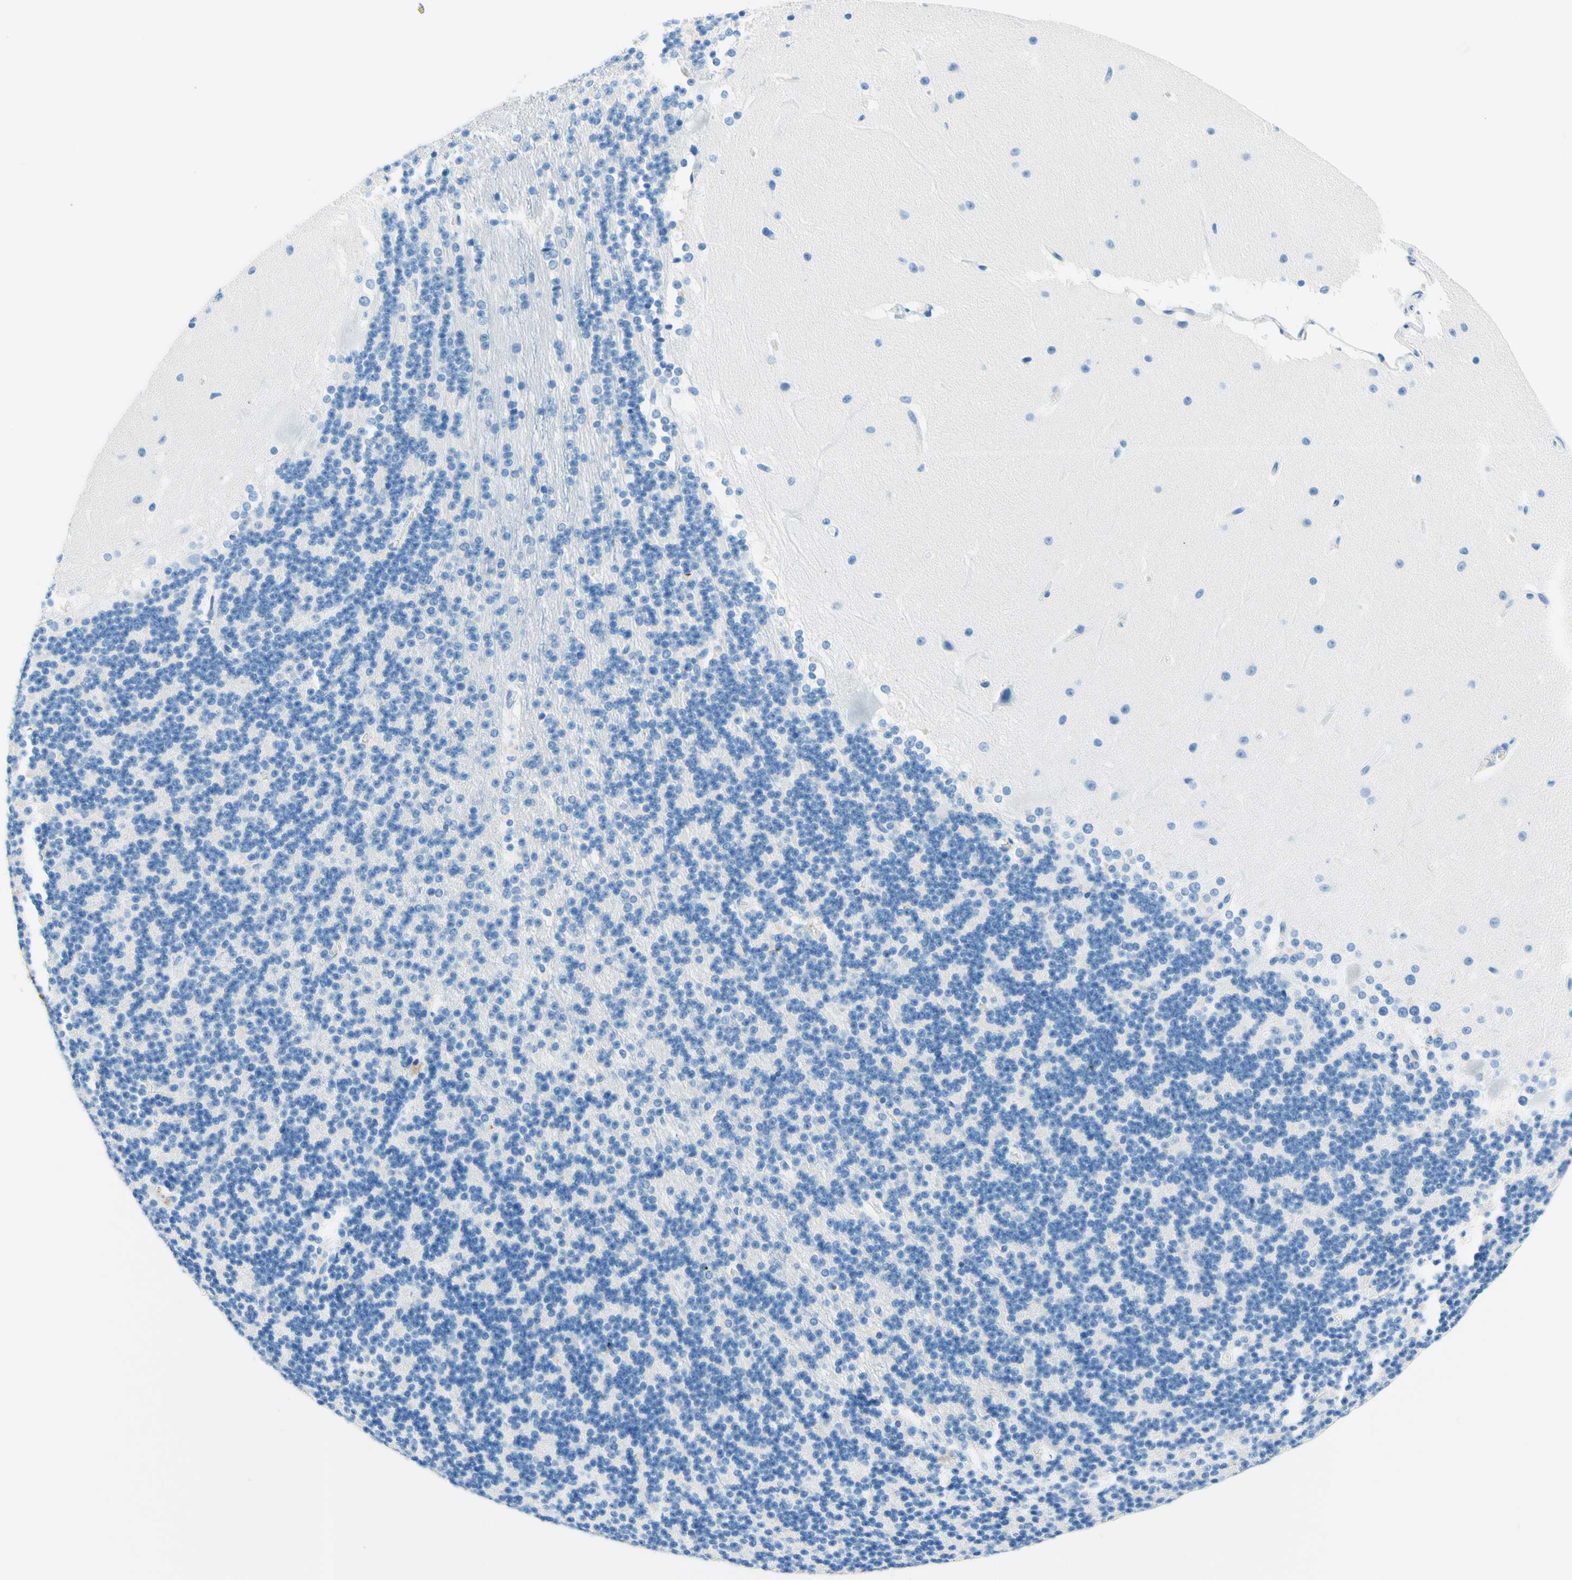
{"staining": {"intensity": "negative", "quantity": "none", "location": "none"}, "tissue": "cerebellum", "cell_type": "Cells in granular layer", "image_type": "normal", "snomed": [{"axis": "morphology", "description": "Normal tissue, NOS"}, {"axis": "topography", "description": "Cerebellum"}], "caption": "This is an IHC micrograph of unremarkable human cerebellum. There is no expression in cells in granular layer.", "gene": "MFAP5", "patient": {"sex": "female", "age": 19}}